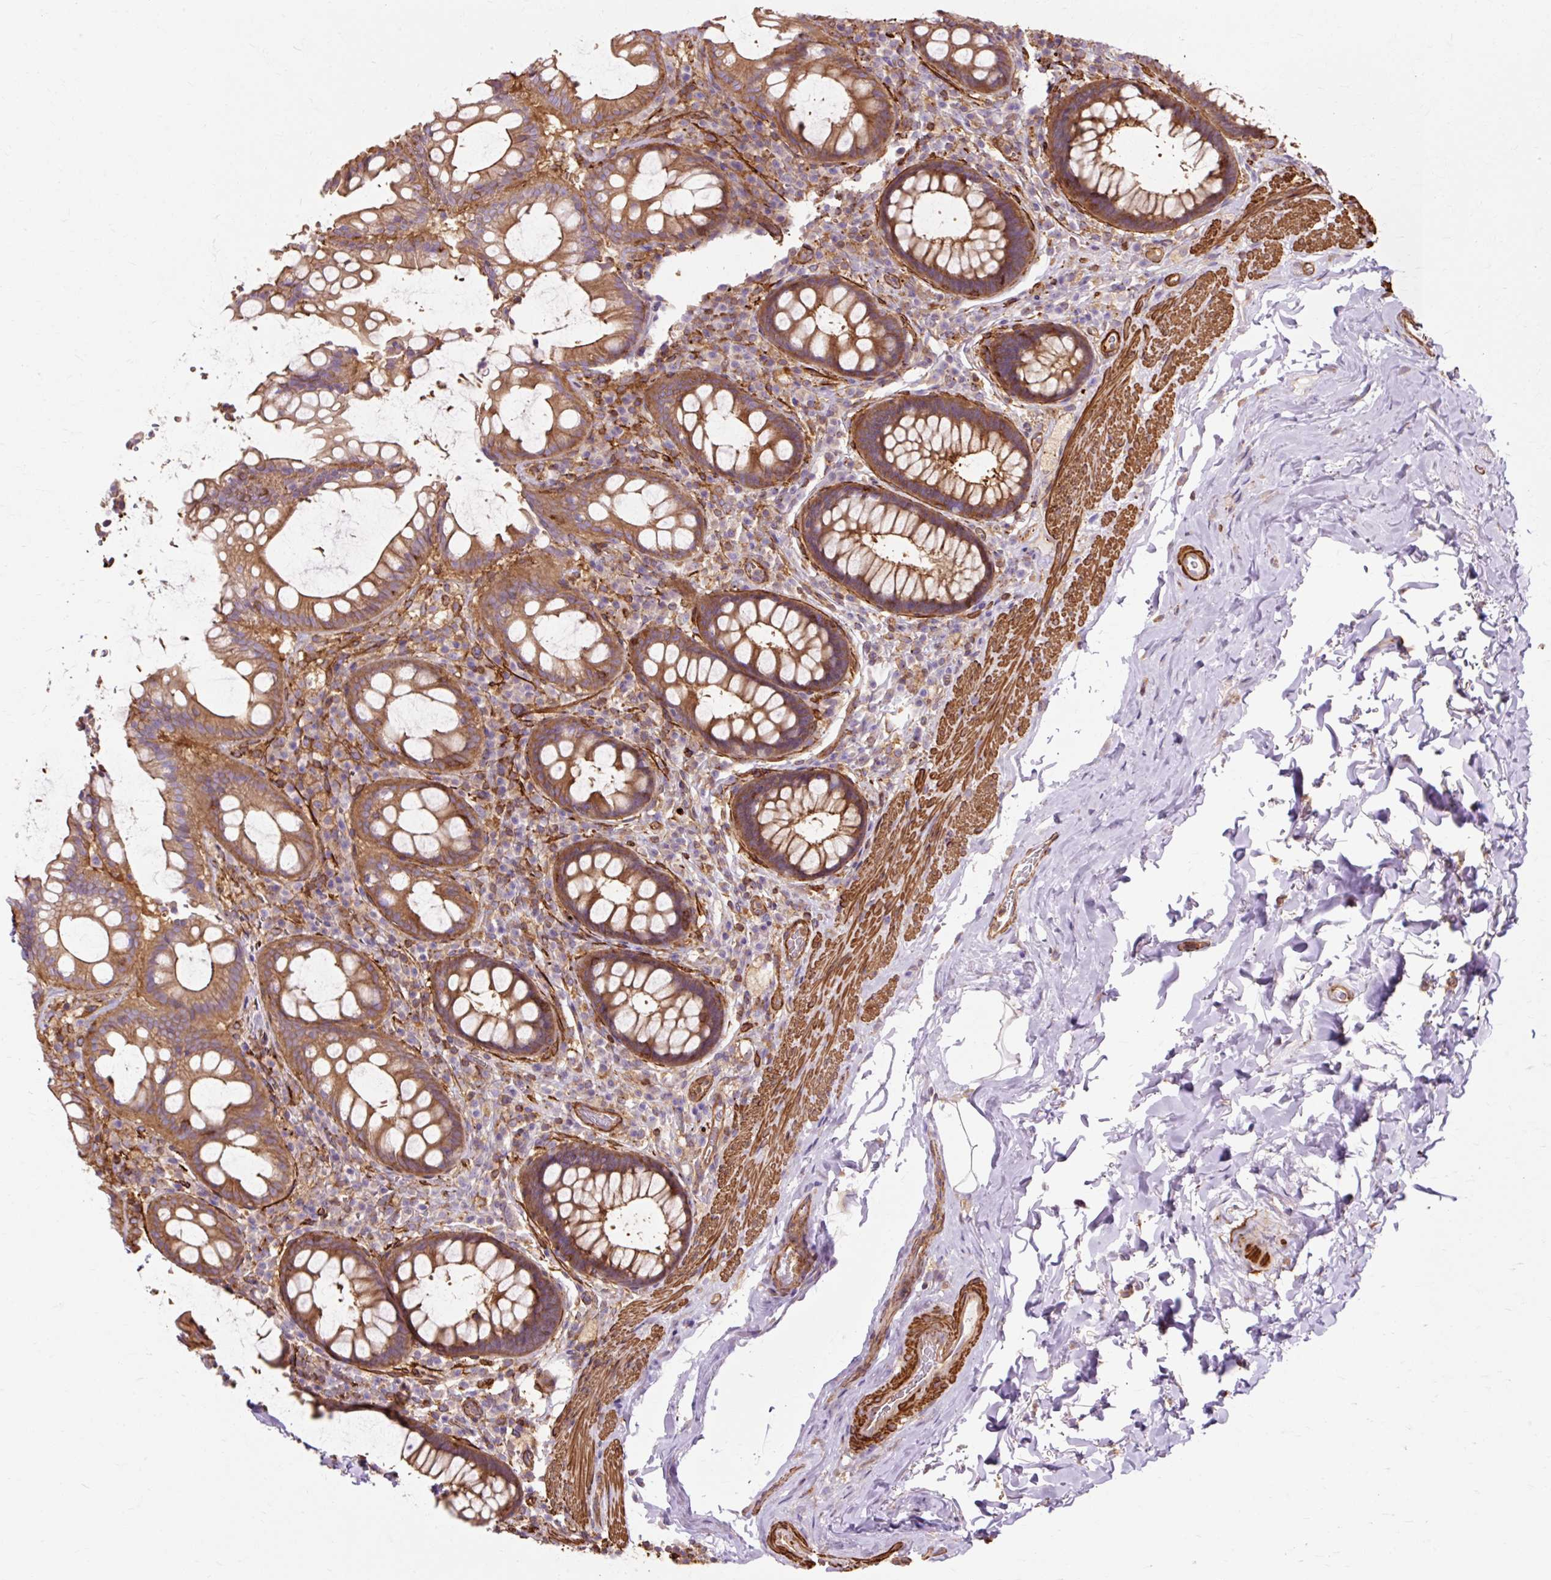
{"staining": {"intensity": "moderate", "quantity": ">75%", "location": "cytoplasmic/membranous"}, "tissue": "rectum", "cell_type": "Glandular cells", "image_type": "normal", "snomed": [{"axis": "morphology", "description": "Normal tissue, NOS"}, {"axis": "topography", "description": "Rectum"}], "caption": "High-magnification brightfield microscopy of benign rectum stained with DAB (brown) and counterstained with hematoxylin (blue). glandular cells exhibit moderate cytoplasmic/membranous staining is seen in approximately>75% of cells. (brown staining indicates protein expression, while blue staining denotes nuclei).", "gene": "TBC1D2B", "patient": {"sex": "female", "age": 69}}